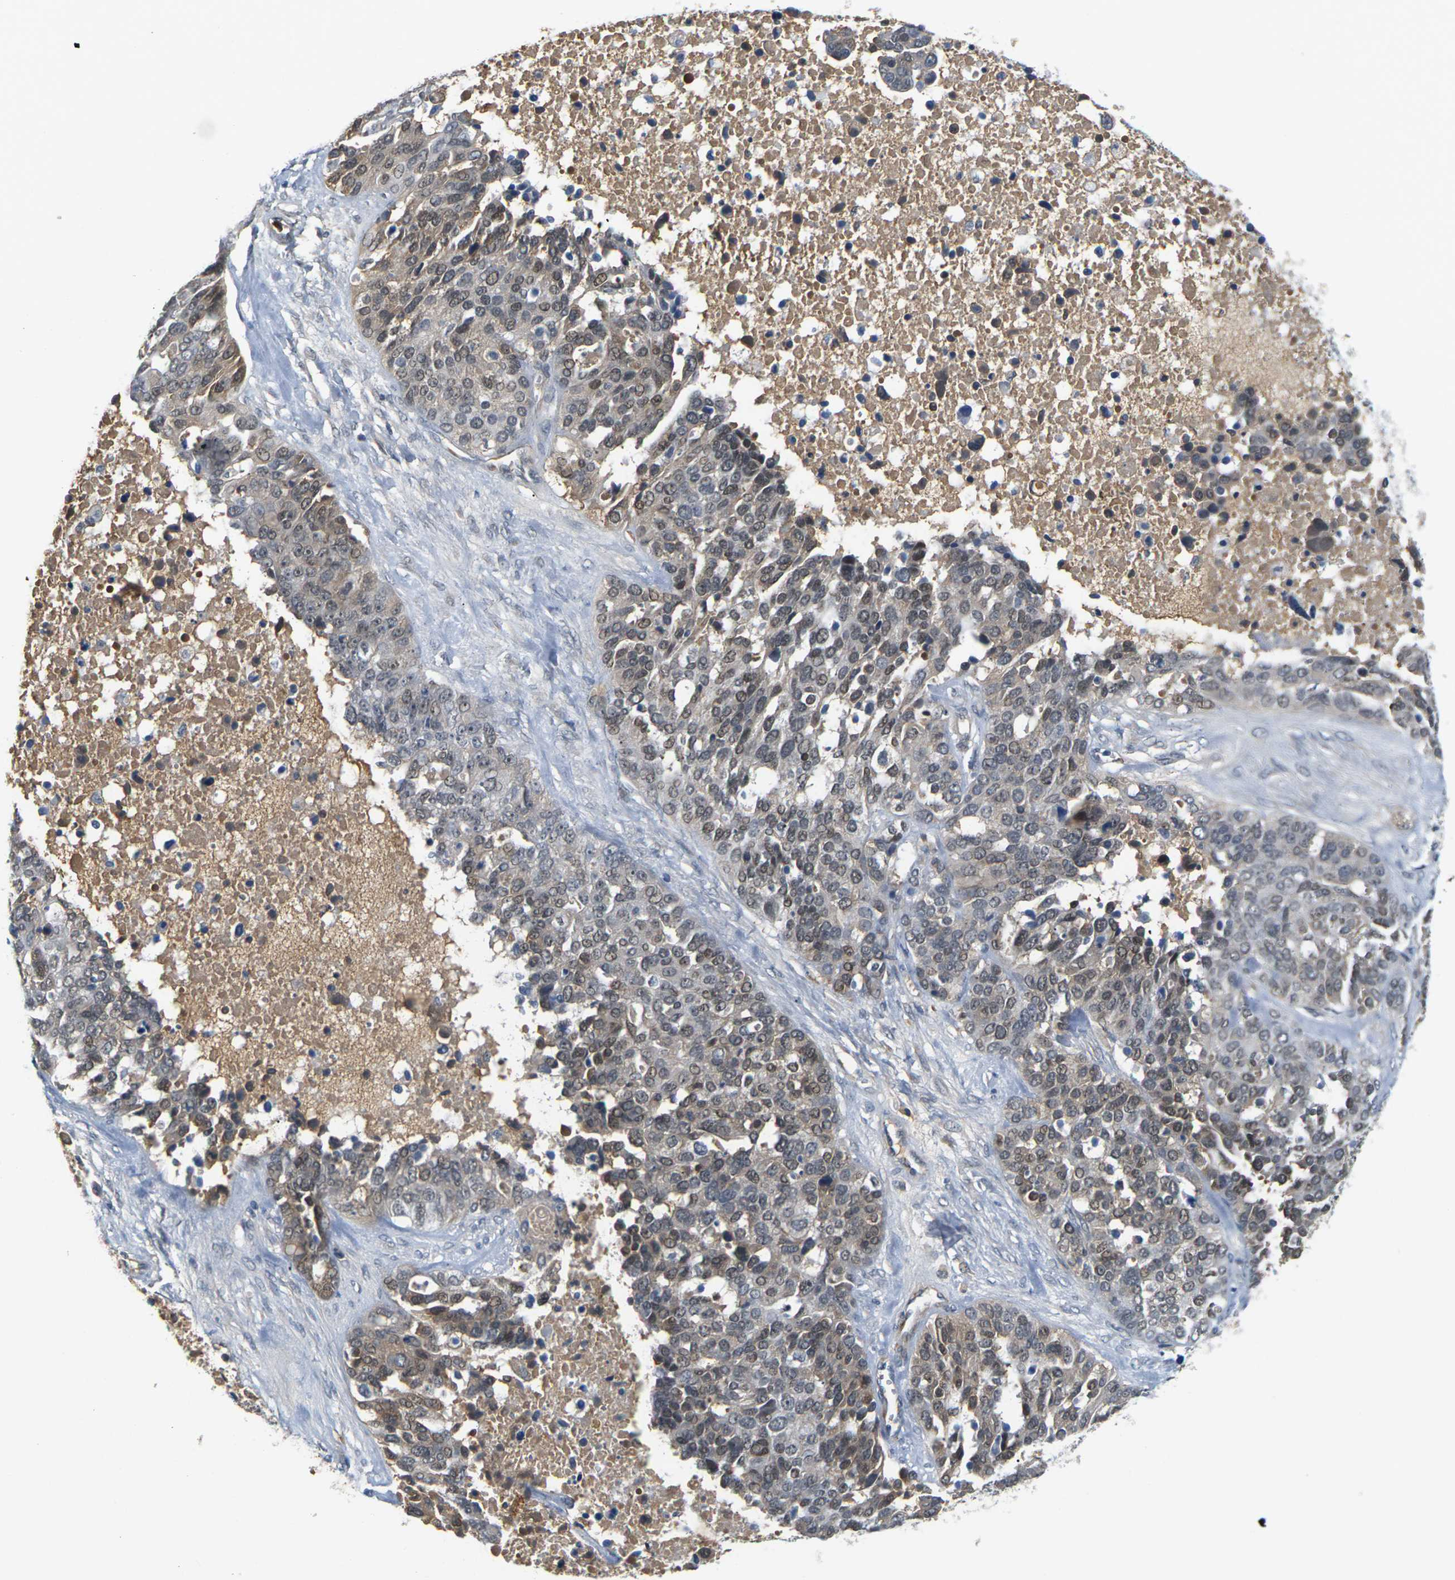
{"staining": {"intensity": "moderate", "quantity": ">75%", "location": "cytoplasmic/membranous,nuclear"}, "tissue": "ovarian cancer", "cell_type": "Tumor cells", "image_type": "cancer", "snomed": [{"axis": "morphology", "description": "Cystadenocarcinoma, serous, NOS"}, {"axis": "topography", "description": "Ovary"}], "caption": "There is medium levels of moderate cytoplasmic/membranous and nuclear expression in tumor cells of ovarian cancer (serous cystadenocarcinoma), as demonstrated by immunohistochemical staining (brown color).", "gene": "PKP2", "patient": {"sex": "female", "age": 44}}